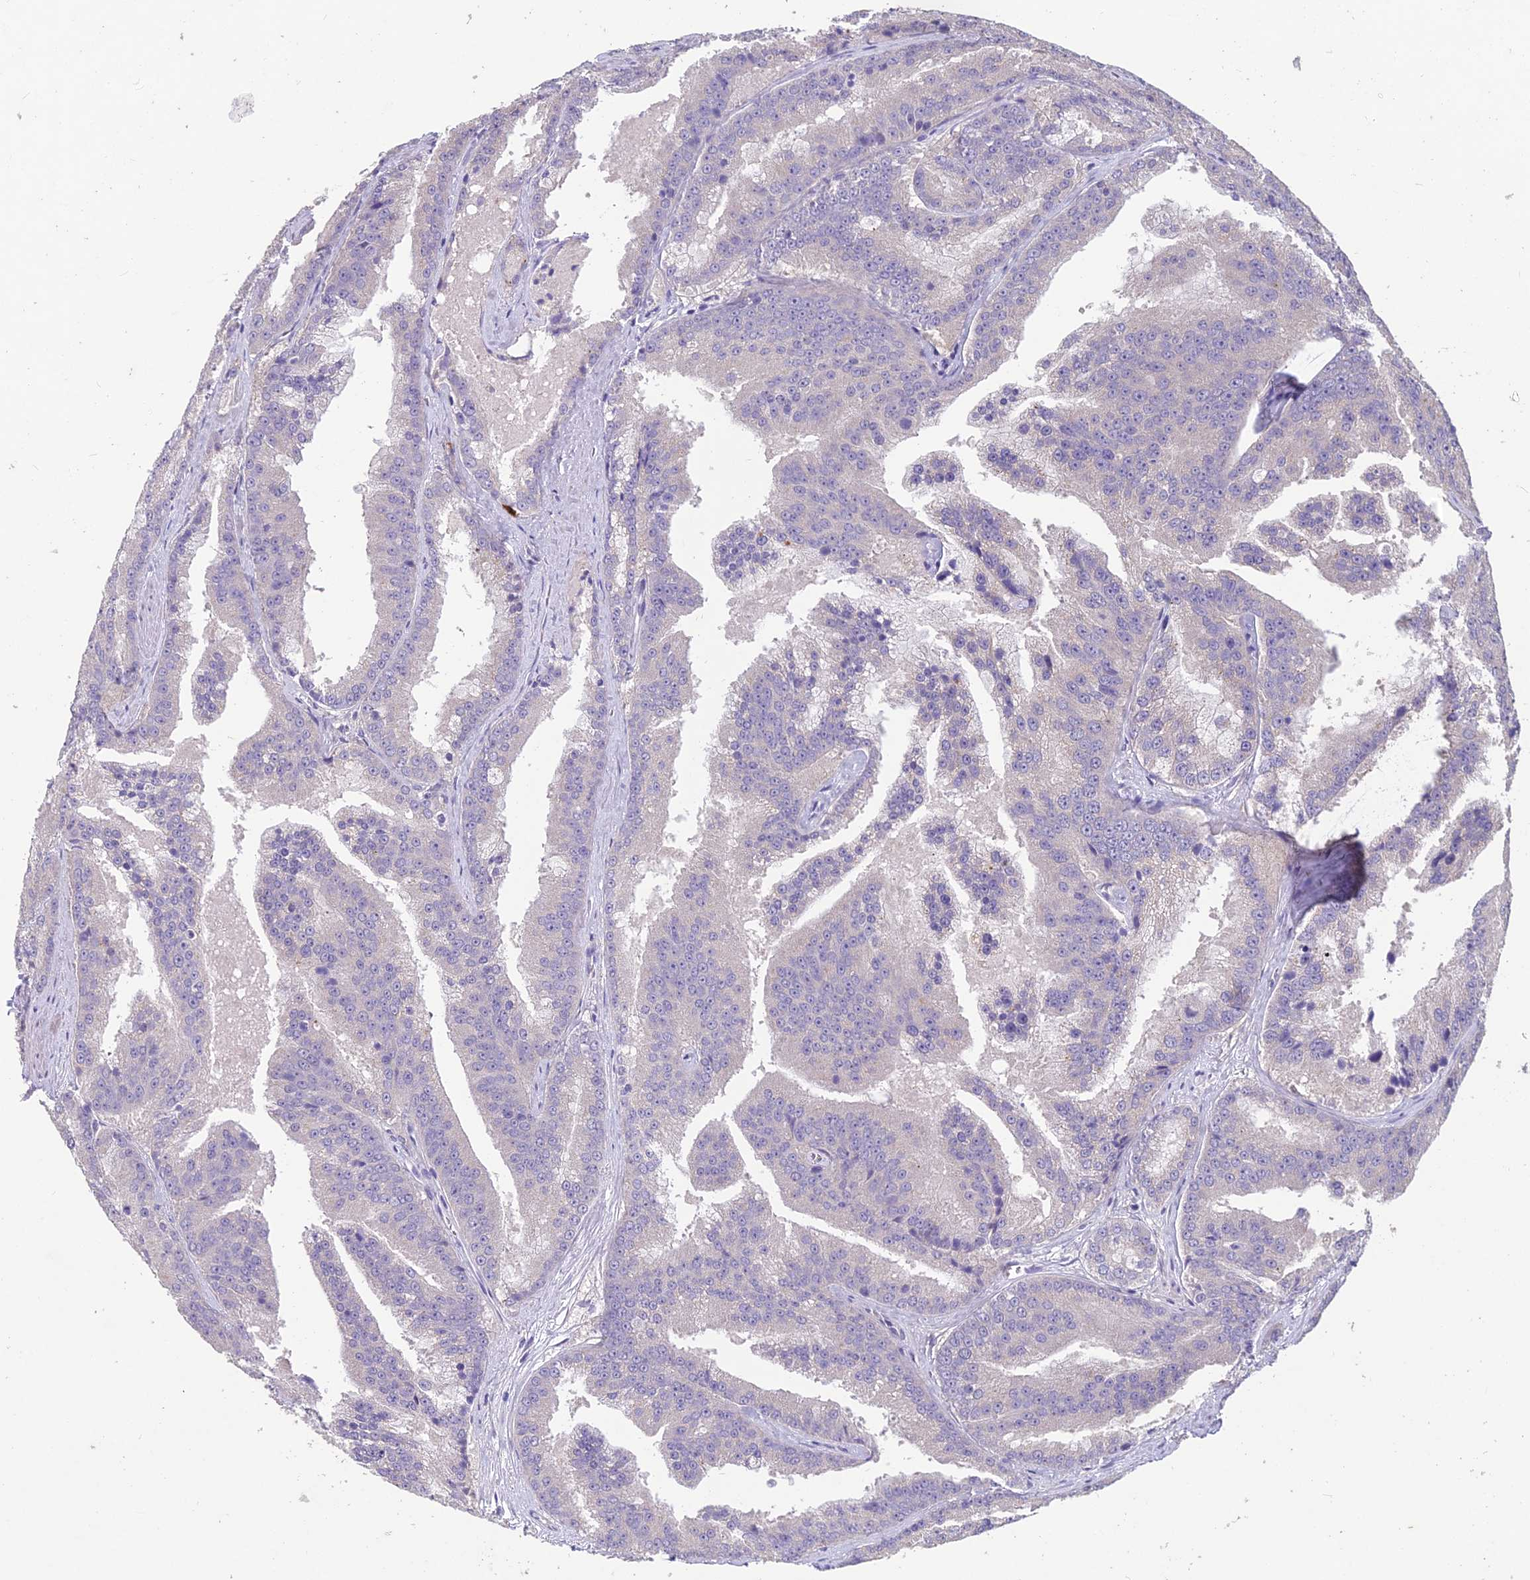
{"staining": {"intensity": "negative", "quantity": "none", "location": "none"}, "tissue": "prostate cancer", "cell_type": "Tumor cells", "image_type": "cancer", "snomed": [{"axis": "morphology", "description": "Adenocarcinoma, High grade"}, {"axis": "topography", "description": "Prostate"}], "caption": "Human prostate adenocarcinoma (high-grade) stained for a protein using immunohistochemistry (IHC) exhibits no staining in tumor cells.", "gene": "CEACAM16", "patient": {"sex": "male", "age": 61}}